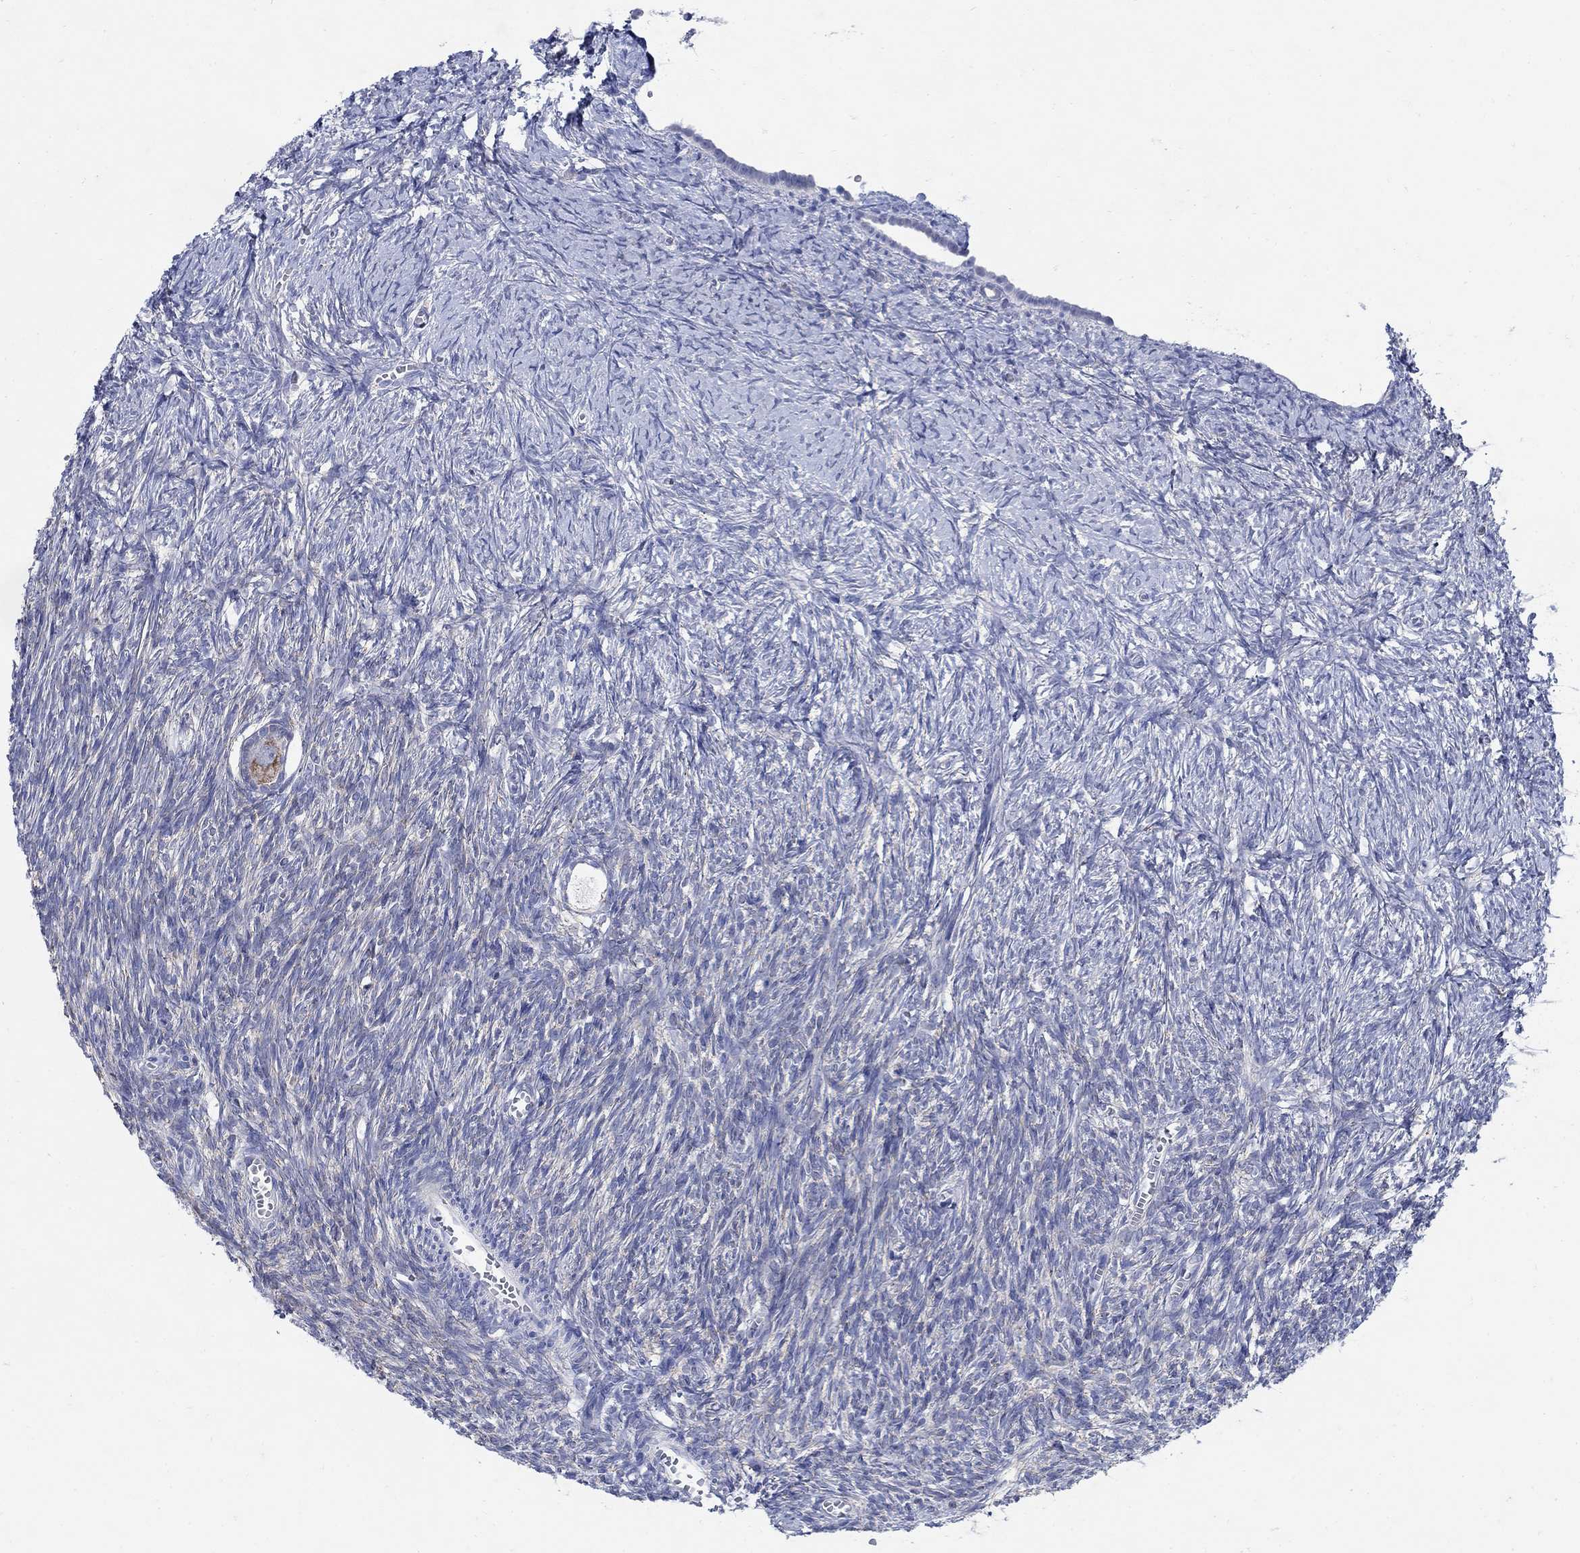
{"staining": {"intensity": "moderate", "quantity": "<25%", "location": "cytoplasmic/membranous"}, "tissue": "ovary", "cell_type": "Follicle cells", "image_type": "normal", "snomed": [{"axis": "morphology", "description": "Normal tissue, NOS"}, {"axis": "topography", "description": "Ovary"}], "caption": "Ovary stained for a protein (brown) shows moderate cytoplasmic/membranous positive staining in about <25% of follicle cells.", "gene": "ZDHHC14", "patient": {"sex": "female", "age": 43}}